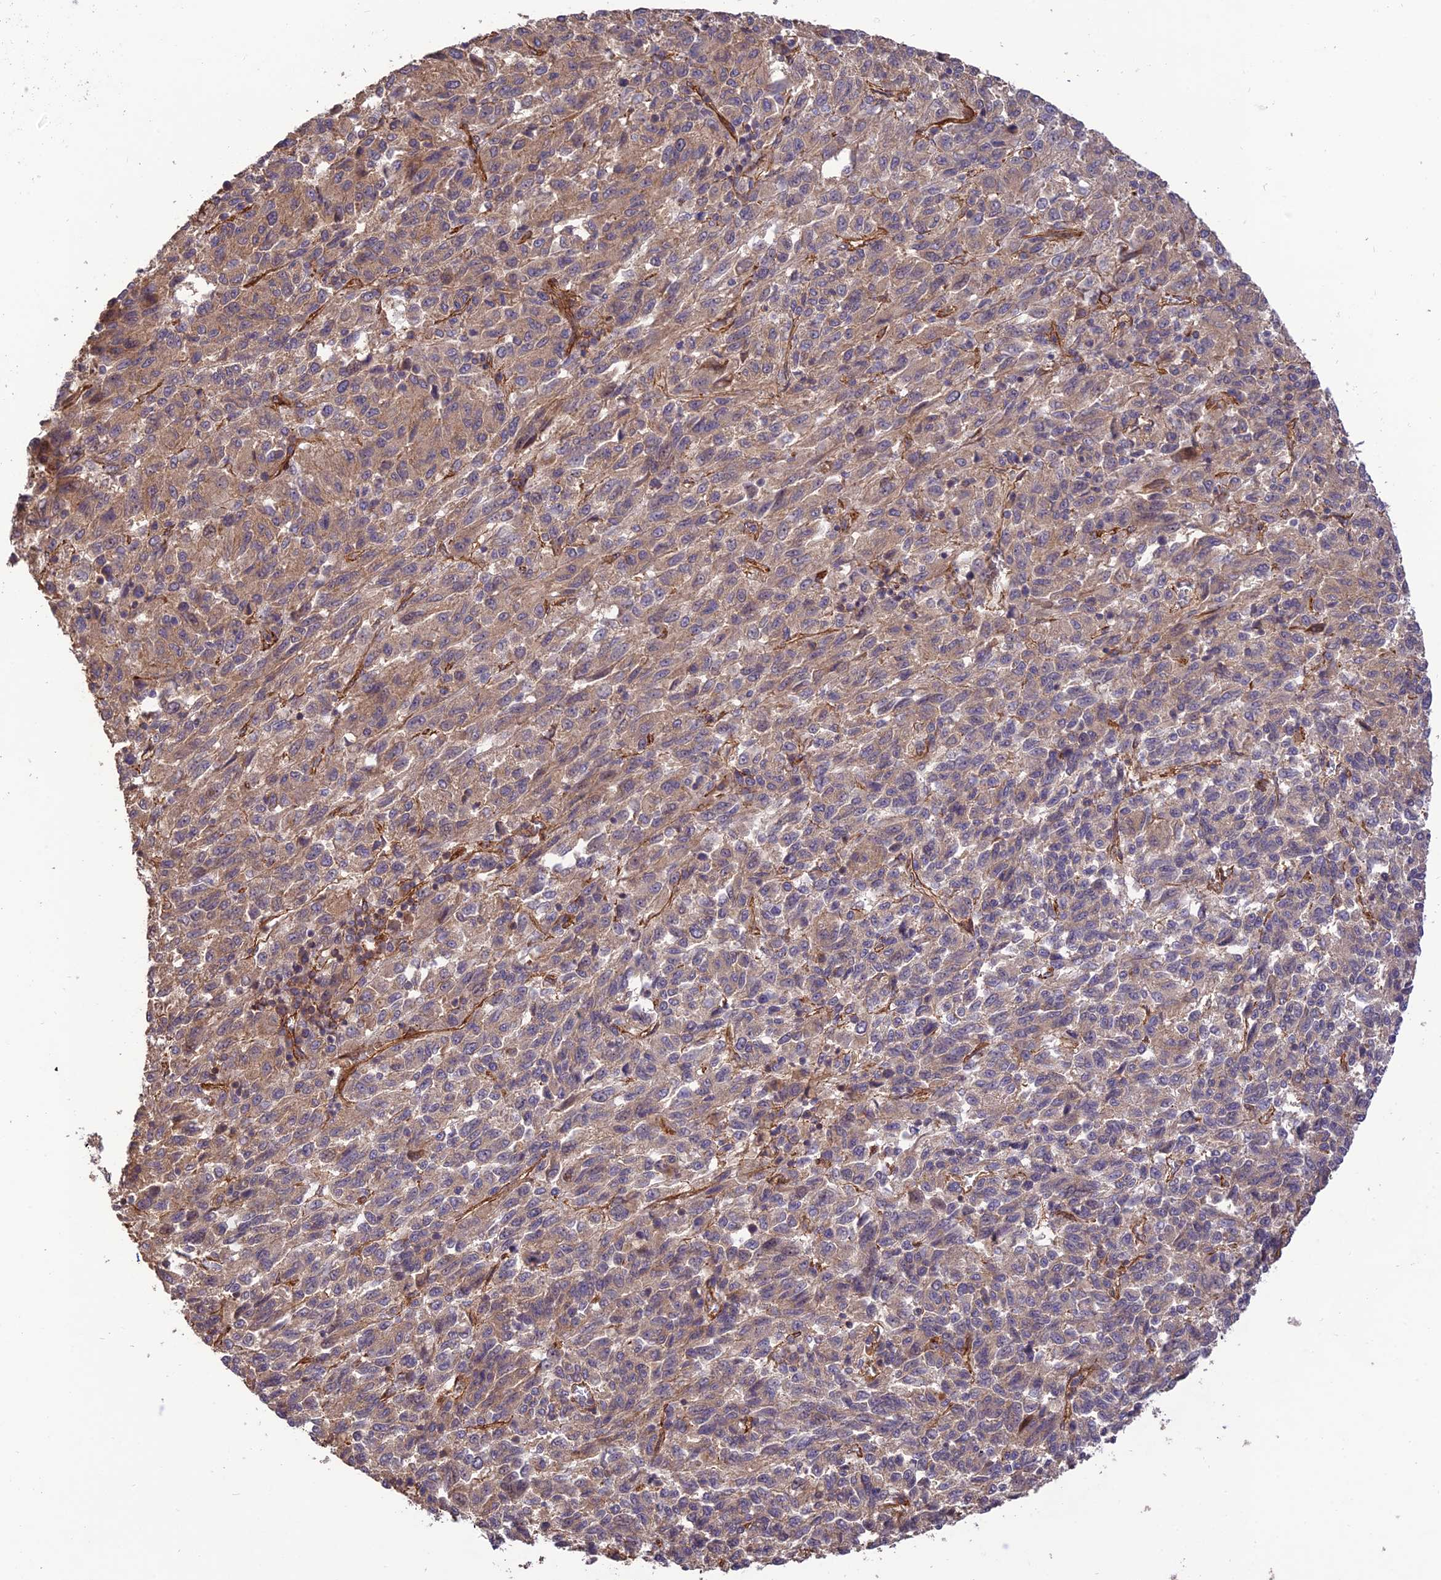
{"staining": {"intensity": "weak", "quantity": ">75%", "location": "cytoplasmic/membranous"}, "tissue": "melanoma", "cell_type": "Tumor cells", "image_type": "cancer", "snomed": [{"axis": "morphology", "description": "Malignant melanoma, Metastatic site"}, {"axis": "topography", "description": "Lung"}], "caption": "Tumor cells exhibit low levels of weak cytoplasmic/membranous positivity in approximately >75% of cells in malignant melanoma (metastatic site).", "gene": "HOMER2", "patient": {"sex": "male", "age": 64}}